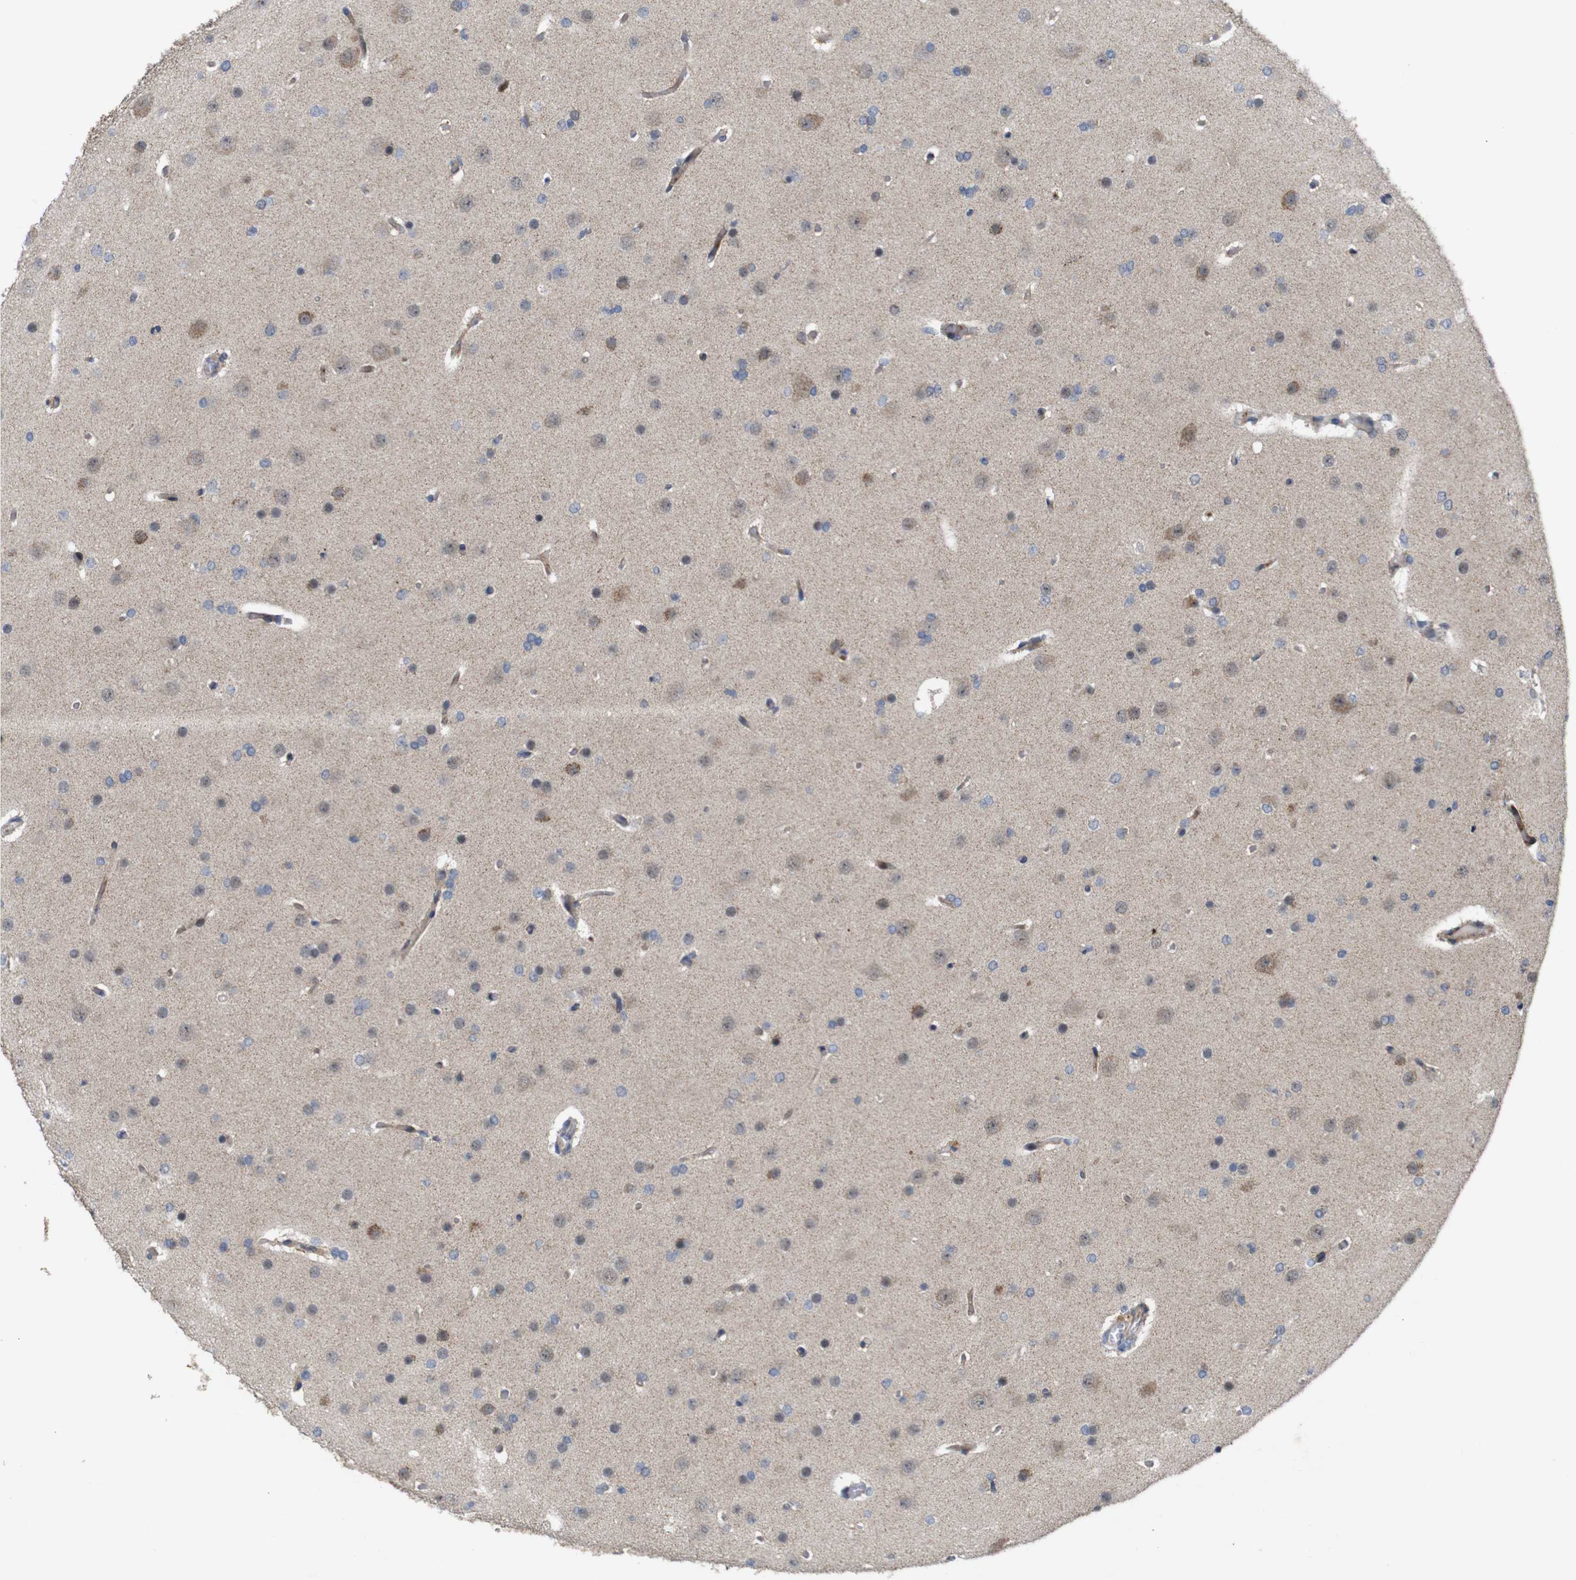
{"staining": {"intensity": "weak", "quantity": "<25%", "location": "cytoplasmic/membranous"}, "tissue": "glioma", "cell_type": "Tumor cells", "image_type": "cancer", "snomed": [{"axis": "morphology", "description": "Glioma, malignant, High grade"}, {"axis": "topography", "description": "Cerebral cortex"}], "caption": "Immunohistochemical staining of human malignant high-grade glioma displays no significant expression in tumor cells.", "gene": "ATP7B", "patient": {"sex": "female", "age": 36}}